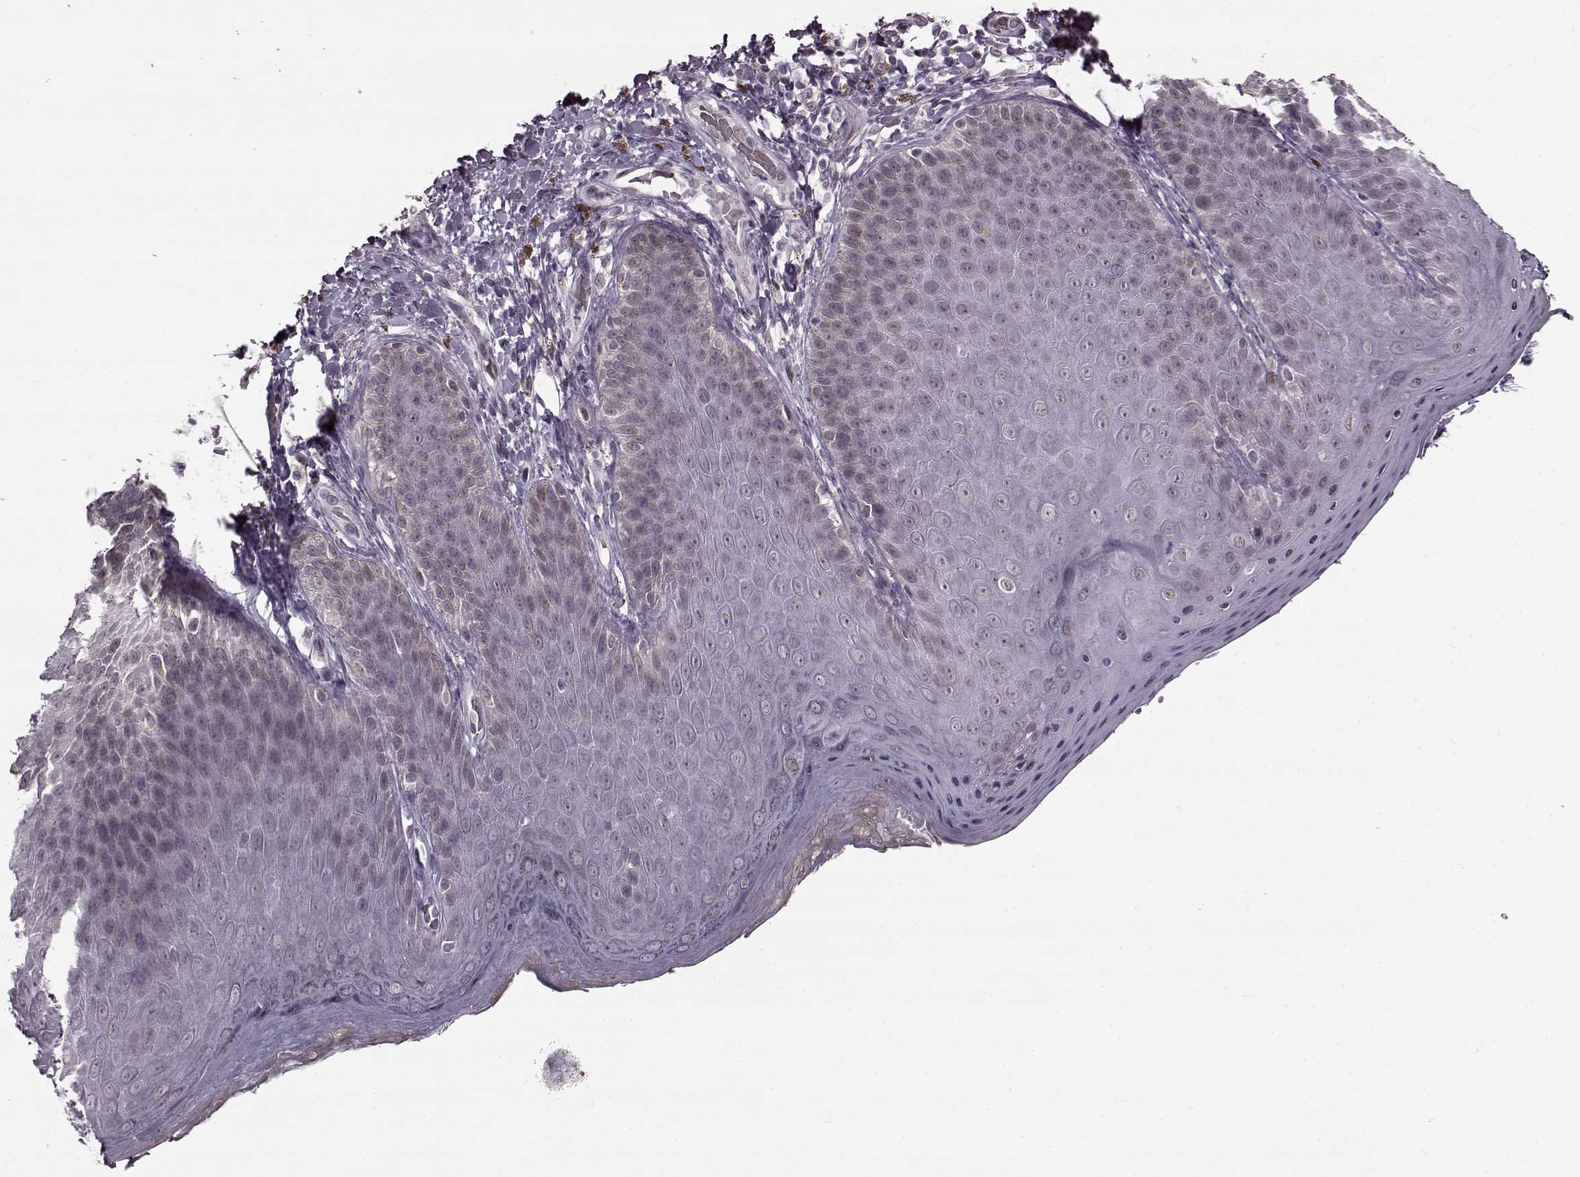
{"staining": {"intensity": "negative", "quantity": "none", "location": "none"}, "tissue": "skin", "cell_type": "Epidermal cells", "image_type": "normal", "snomed": [{"axis": "morphology", "description": "Normal tissue, NOS"}, {"axis": "topography", "description": "Anal"}], "caption": "A high-resolution photomicrograph shows immunohistochemistry (IHC) staining of normal skin, which demonstrates no significant staining in epidermal cells. (Stains: DAB immunohistochemistry (IHC) with hematoxylin counter stain, Microscopy: brightfield microscopy at high magnification).", "gene": "STX1A", "patient": {"sex": "male", "age": 53}}